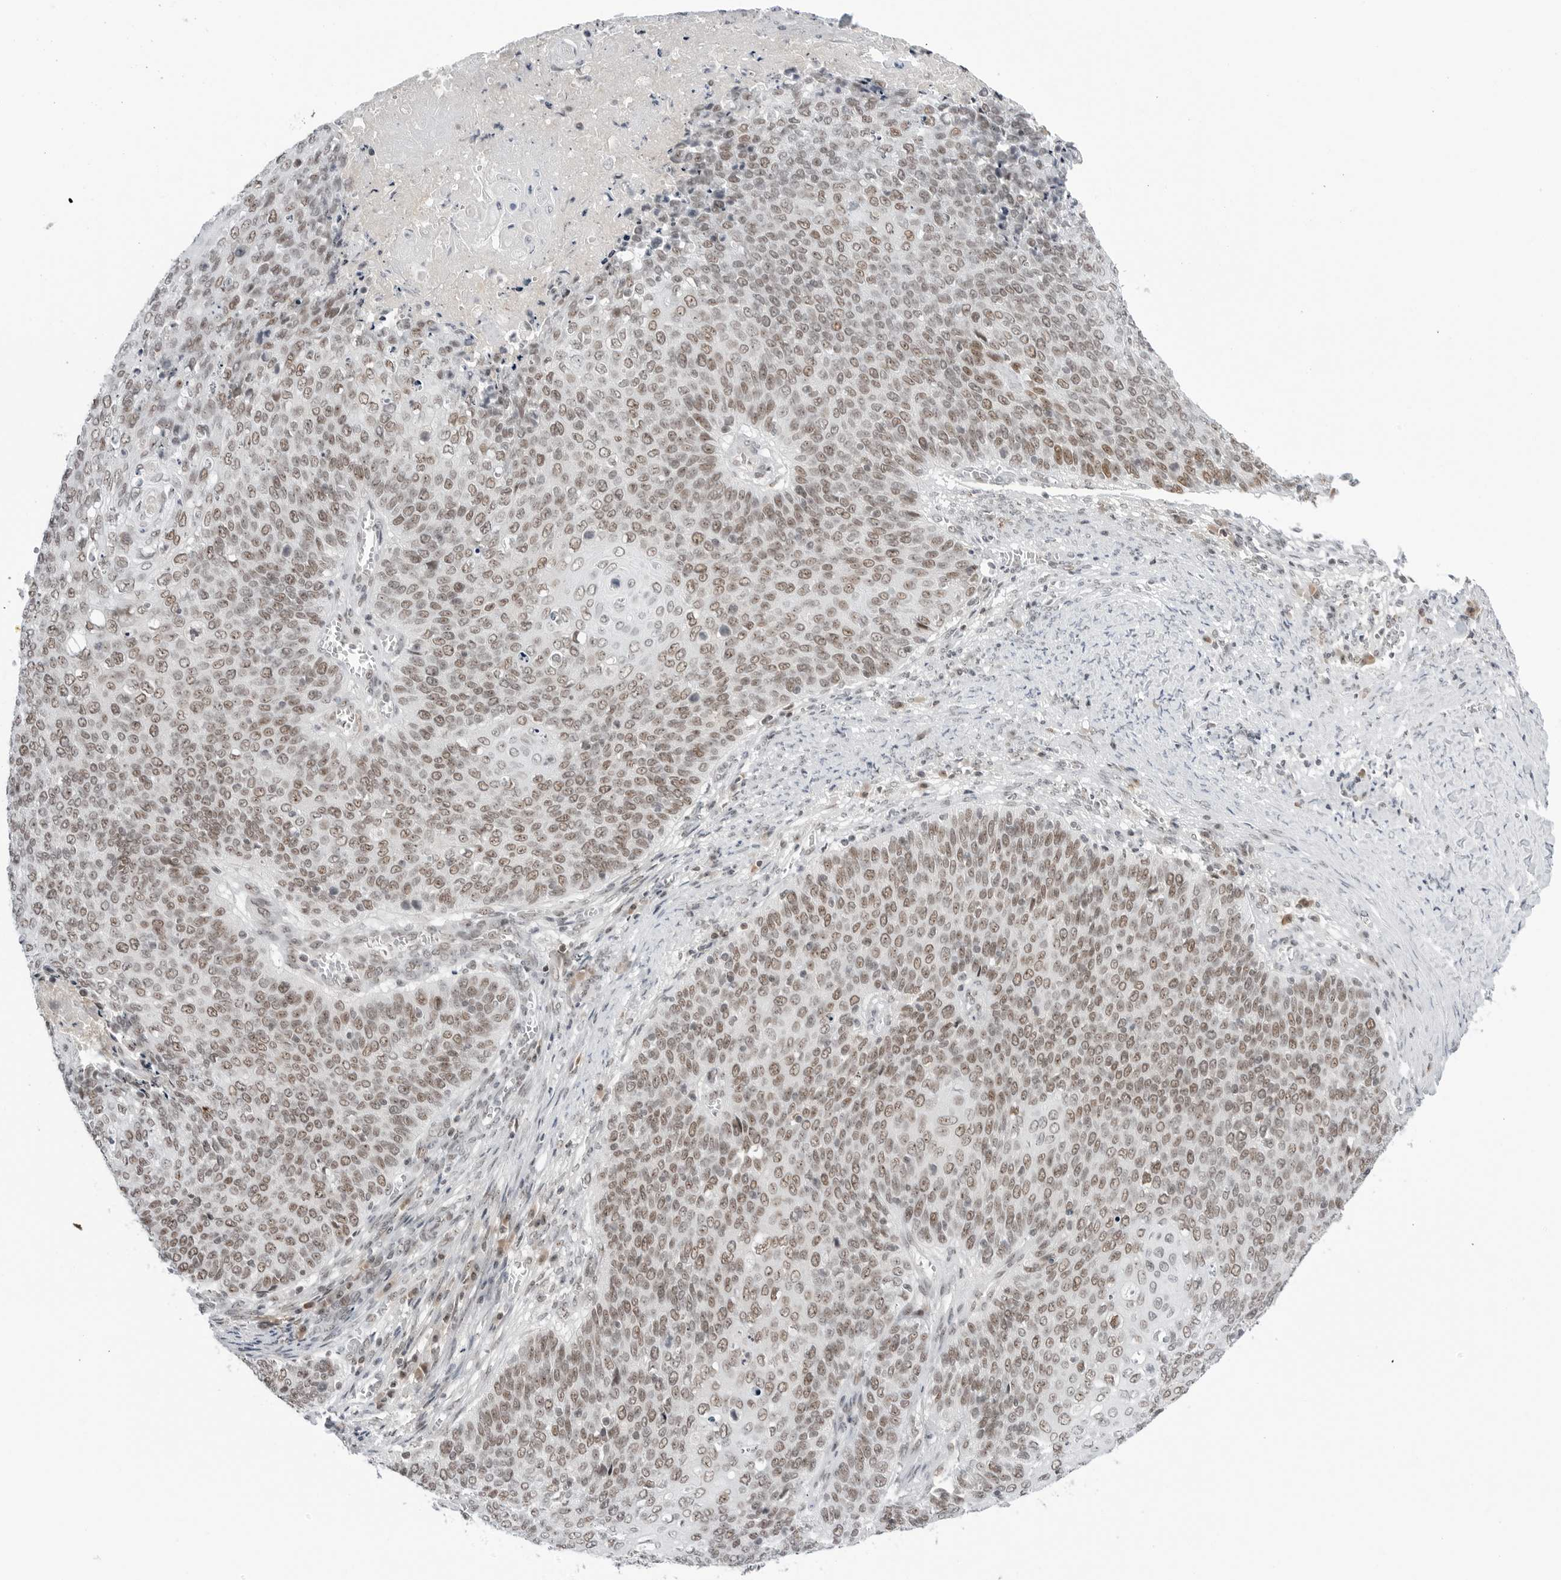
{"staining": {"intensity": "moderate", "quantity": ">75%", "location": "nuclear"}, "tissue": "cervical cancer", "cell_type": "Tumor cells", "image_type": "cancer", "snomed": [{"axis": "morphology", "description": "Squamous cell carcinoma, NOS"}, {"axis": "topography", "description": "Cervix"}], "caption": "Protein analysis of squamous cell carcinoma (cervical) tissue demonstrates moderate nuclear positivity in about >75% of tumor cells.", "gene": "WRAP53", "patient": {"sex": "female", "age": 39}}